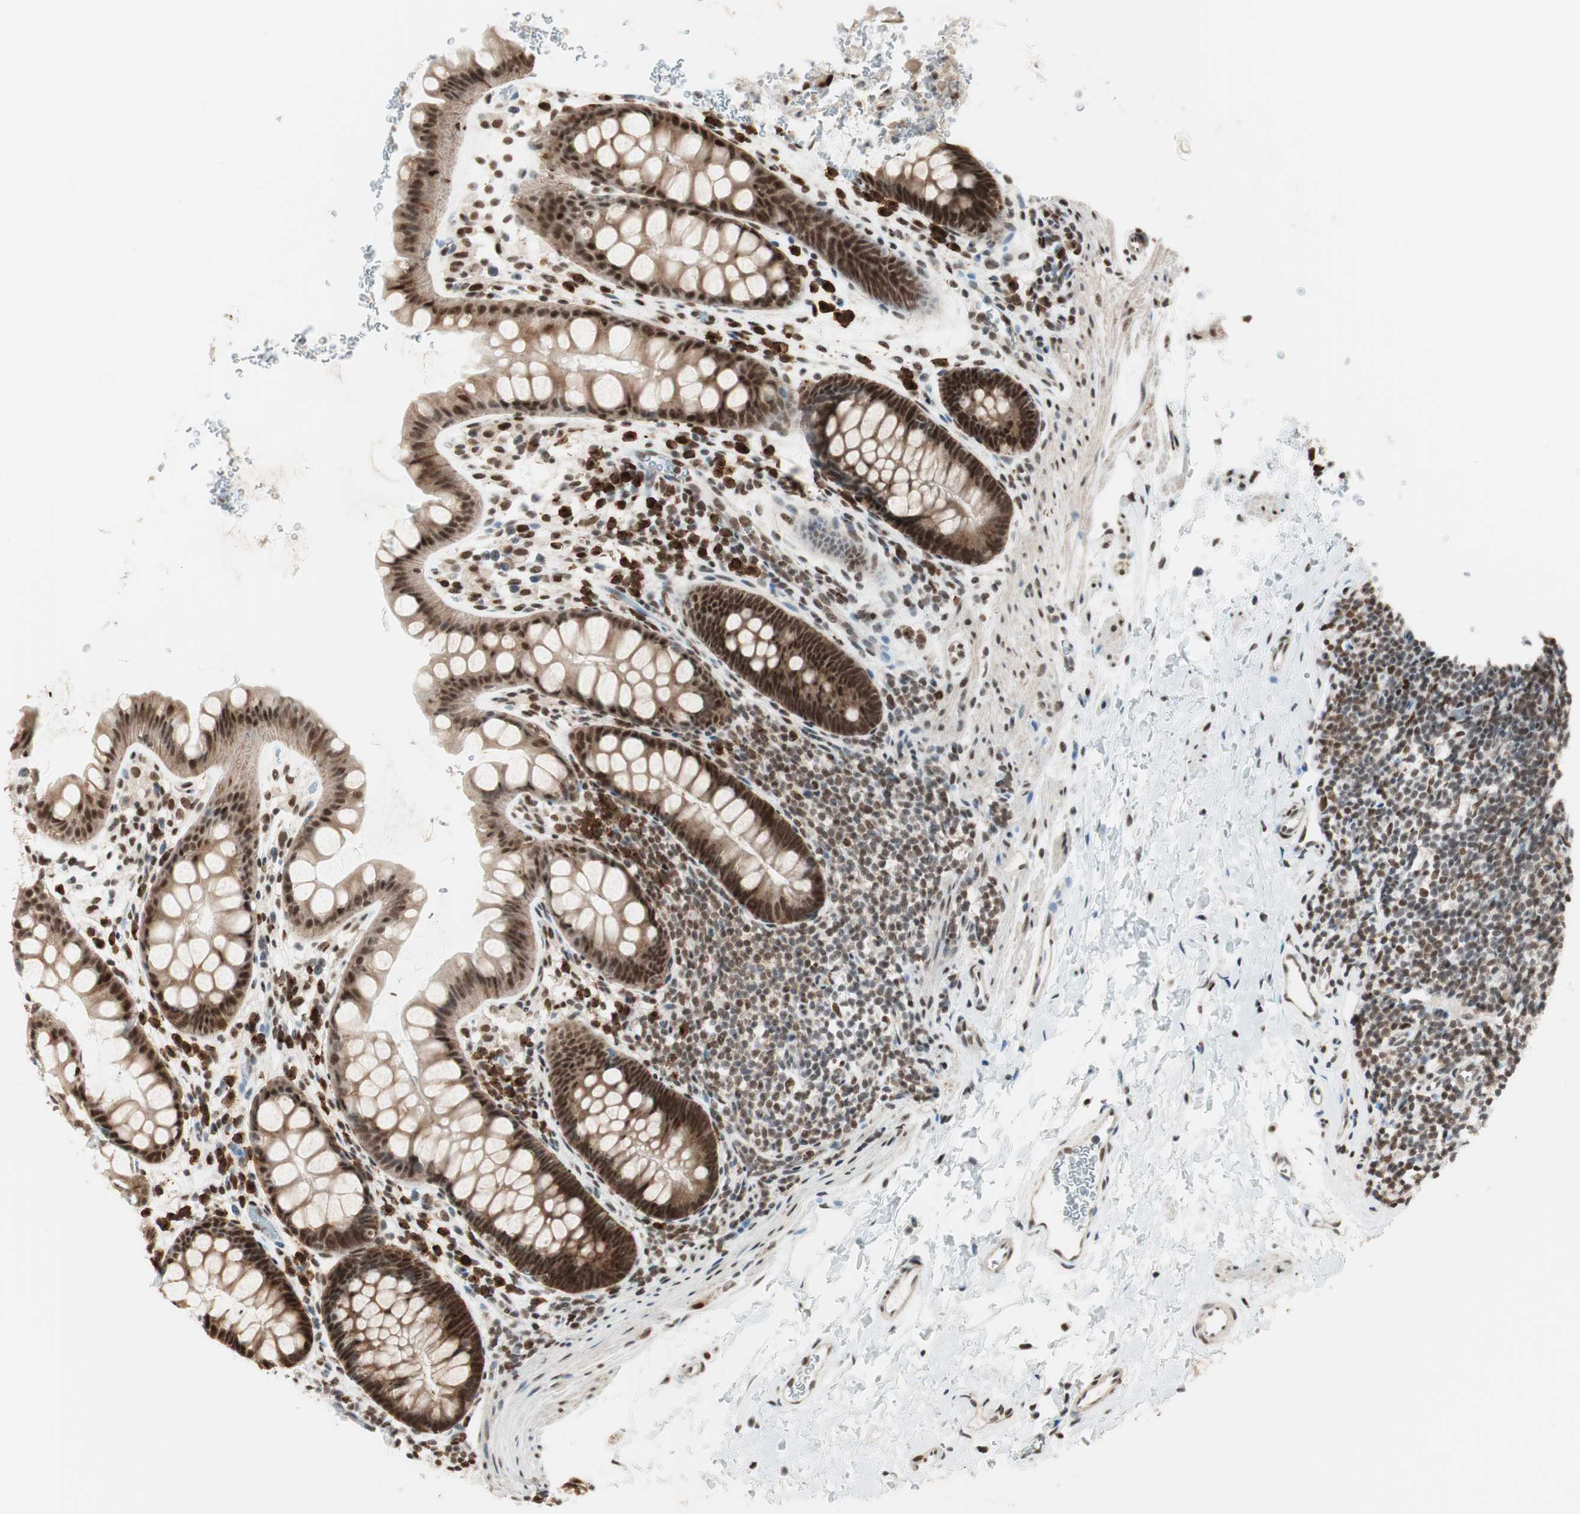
{"staining": {"intensity": "strong", "quantity": ">75%", "location": "cytoplasmic/membranous,nuclear"}, "tissue": "rectum", "cell_type": "Glandular cells", "image_type": "normal", "snomed": [{"axis": "morphology", "description": "Normal tissue, NOS"}, {"axis": "topography", "description": "Rectum"}], "caption": "A high-resolution photomicrograph shows immunohistochemistry (IHC) staining of unremarkable rectum, which shows strong cytoplasmic/membranous,nuclear staining in about >75% of glandular cells.", "gene": "SMARCE1", "patient": {"sex": "female", "age": 24}}